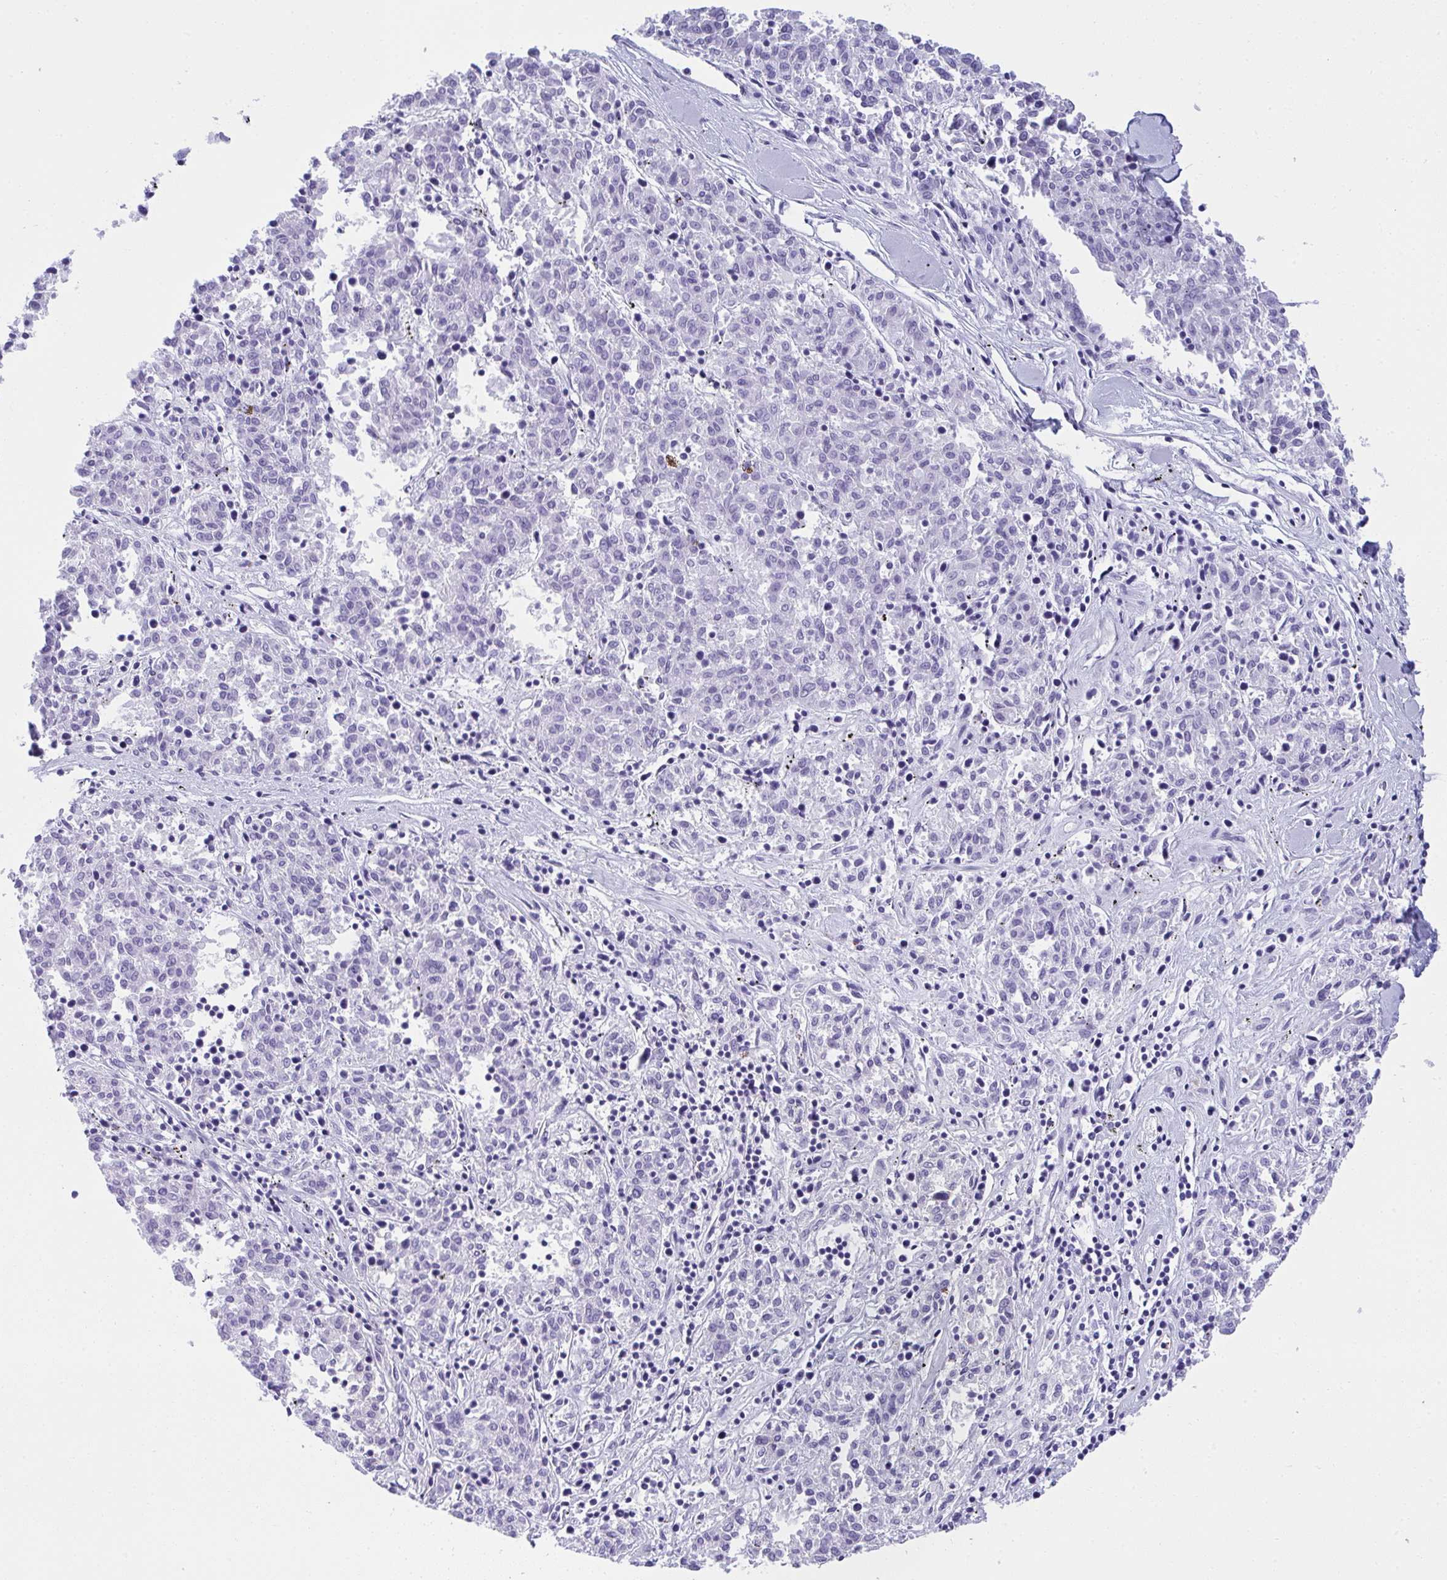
{"staining": {"intensity": "negative", "quantity": "none", "location": "none"}, "tissue": "melanoma", "cell_type": "Tumor cells", "image_type": "cancer", "snomed": [{"axis": "morphology", "description": "Malignant melanoma, NOS"}, {"axis": "topography", "description": "Skin"}], "caption": "Immunohistochemistry histopathology image of melanoma stained for a protein (brown), which demonstrates no expression in tumor cells.", "gene": "SPN", "patient": {"sex": "female", "age": 72}}